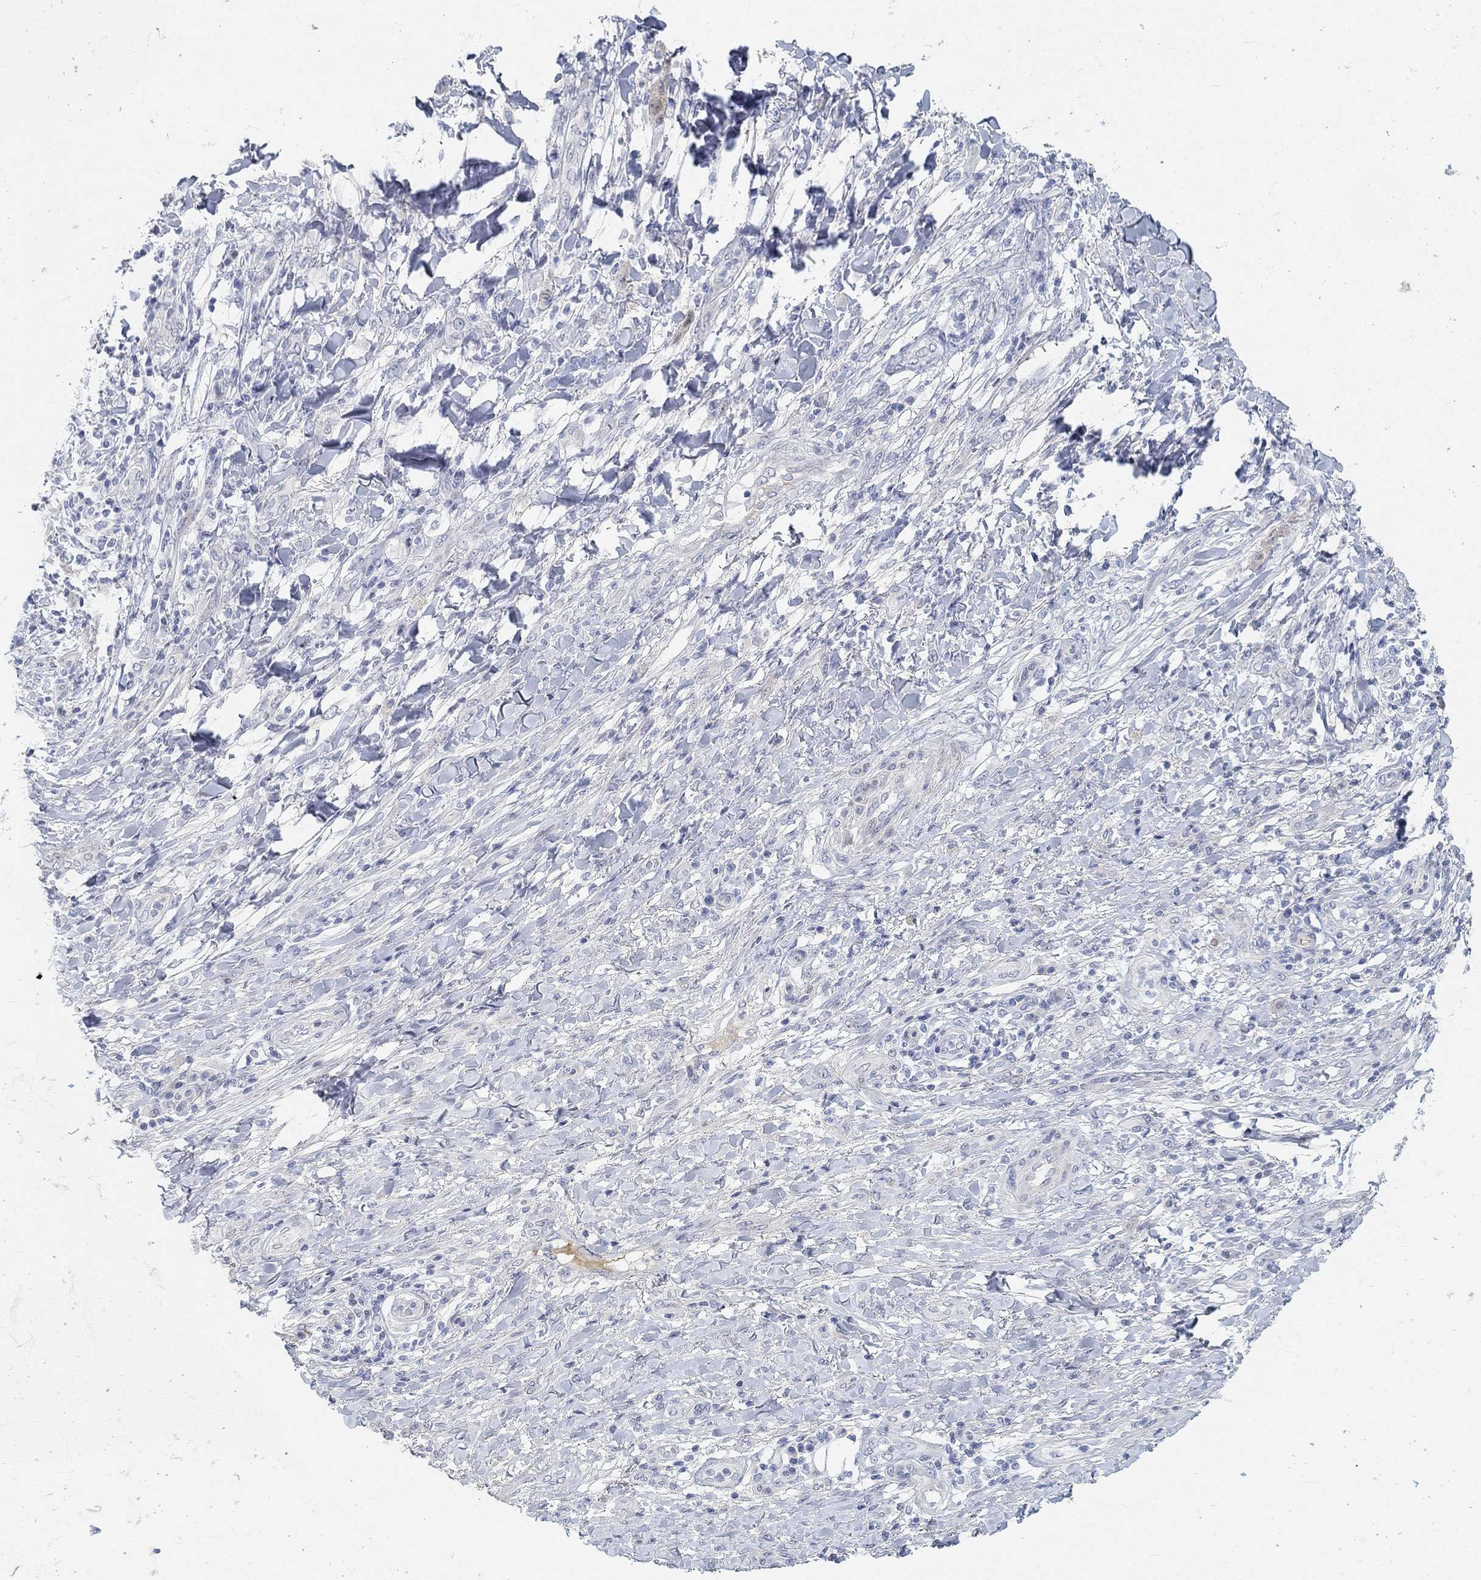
{"staining": {"intensity": "negative", "quantity": "none", "location": "none"}, "tissue": "skin cancer", "cell_type": "Tumor cells", "image_type": "cancer", "snomed": [{"axis": "morphology", "description": "Squamous cell carcinoma, NOS"}, {"axis": "topography", "description": "Skin"}], "caption": "Tumor cells show no significant protein staining in skin squamous cell carcinoma. (DAB IHC visualized using brightfield microscopy, high magnification).", "gene": "SNTG2", "patient": {"sex": "male", "age": 62}}